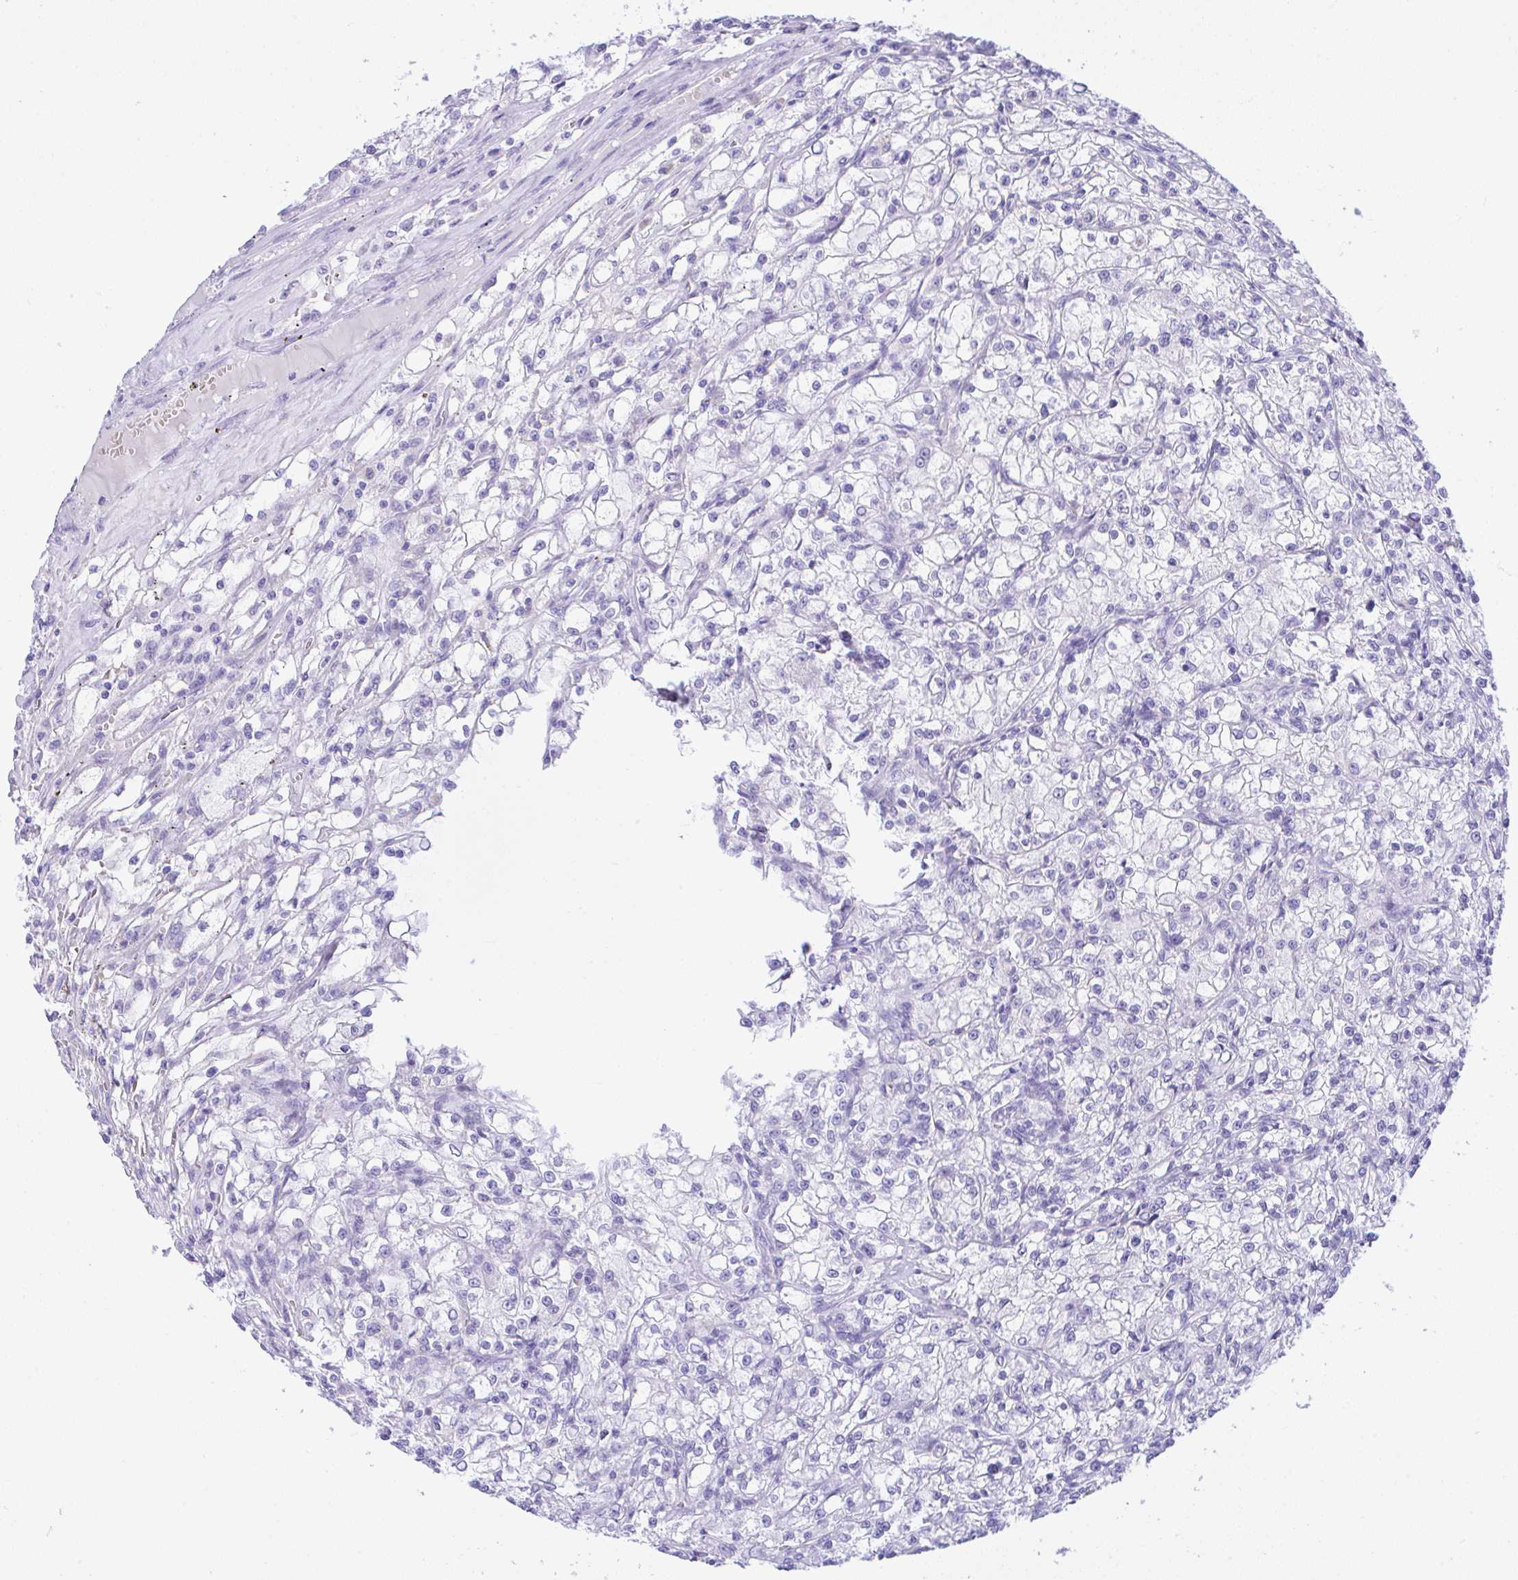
{"staining": {"intensity": "negative", "quantity": "none", "location": "none"}, "tissue": "renal cancer", "cell_type": "Tumor cells", "image_type": "cancer", "snomed": [{"axis": "morphology", "description": "Adenocarcinoma, NOS"}, {"axis": "topography", "description": "Kidney"}], "caption": "A photomicrograph of human adenocarcinoma (renal) is negative for staining in tumor cells.", "gene": "SEL1L2", "patient": {"sex": "female", "age": 59}}